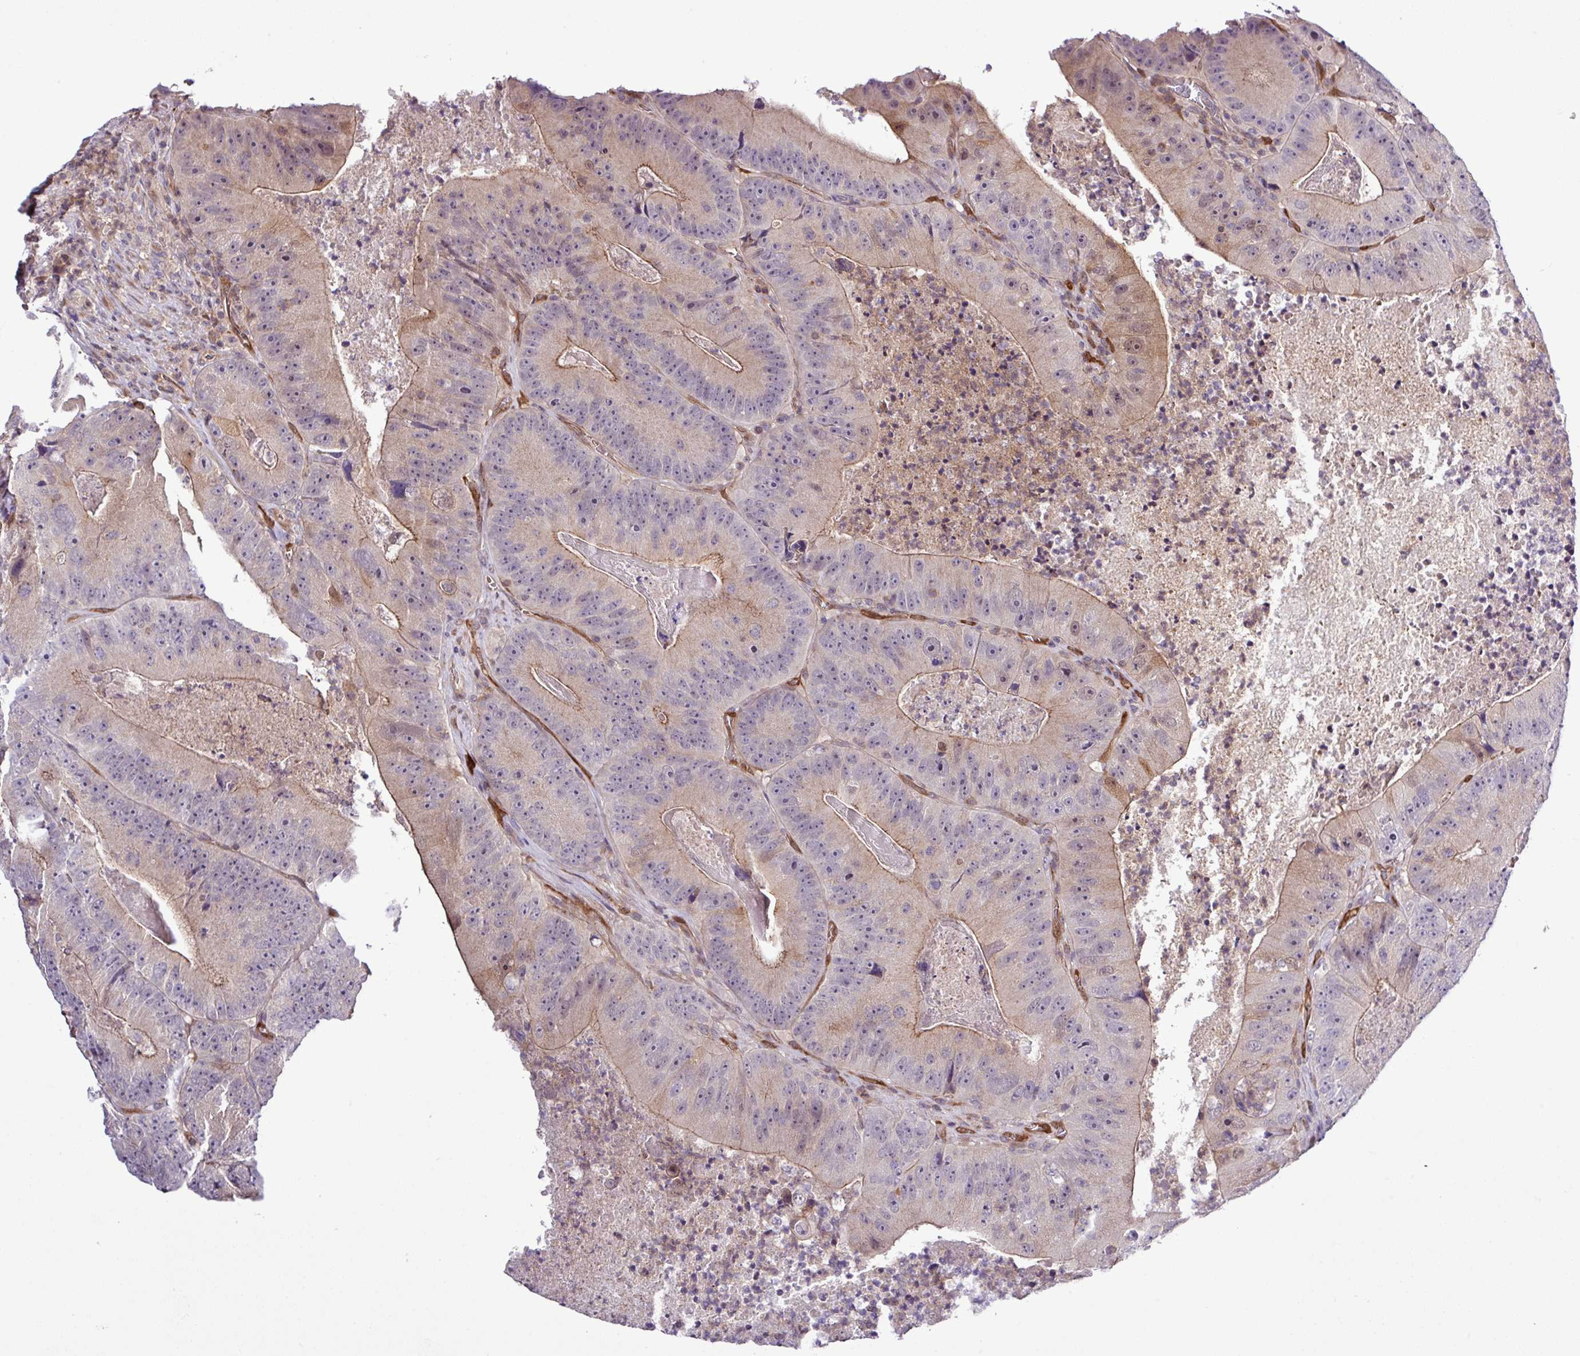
{"staining": {"intensity": "weak", "quantity": "<25%", "location": "cytoplasmic/membranous"}, "tissue": "colorectal cancer", "cell_type": "Tumor cells", "image_type": "cancer", "snomed": [{"axis": "morphology", "description": "Adenocarcinoma, NOS"}, {"axis": "topography", "description": "Colon"}], "caption": "High power microscopy histopathology image of an immunohistochemistry (IHC) histopathology image of colorectal cancer, revealing no significant positivity in tumor cells. (DAB immunohistochemistry (IHC) visualized using brightfield microscopy, high magnification).", "gene": "CARHSP1", "patient": {"sex": "female", "age": 86}}